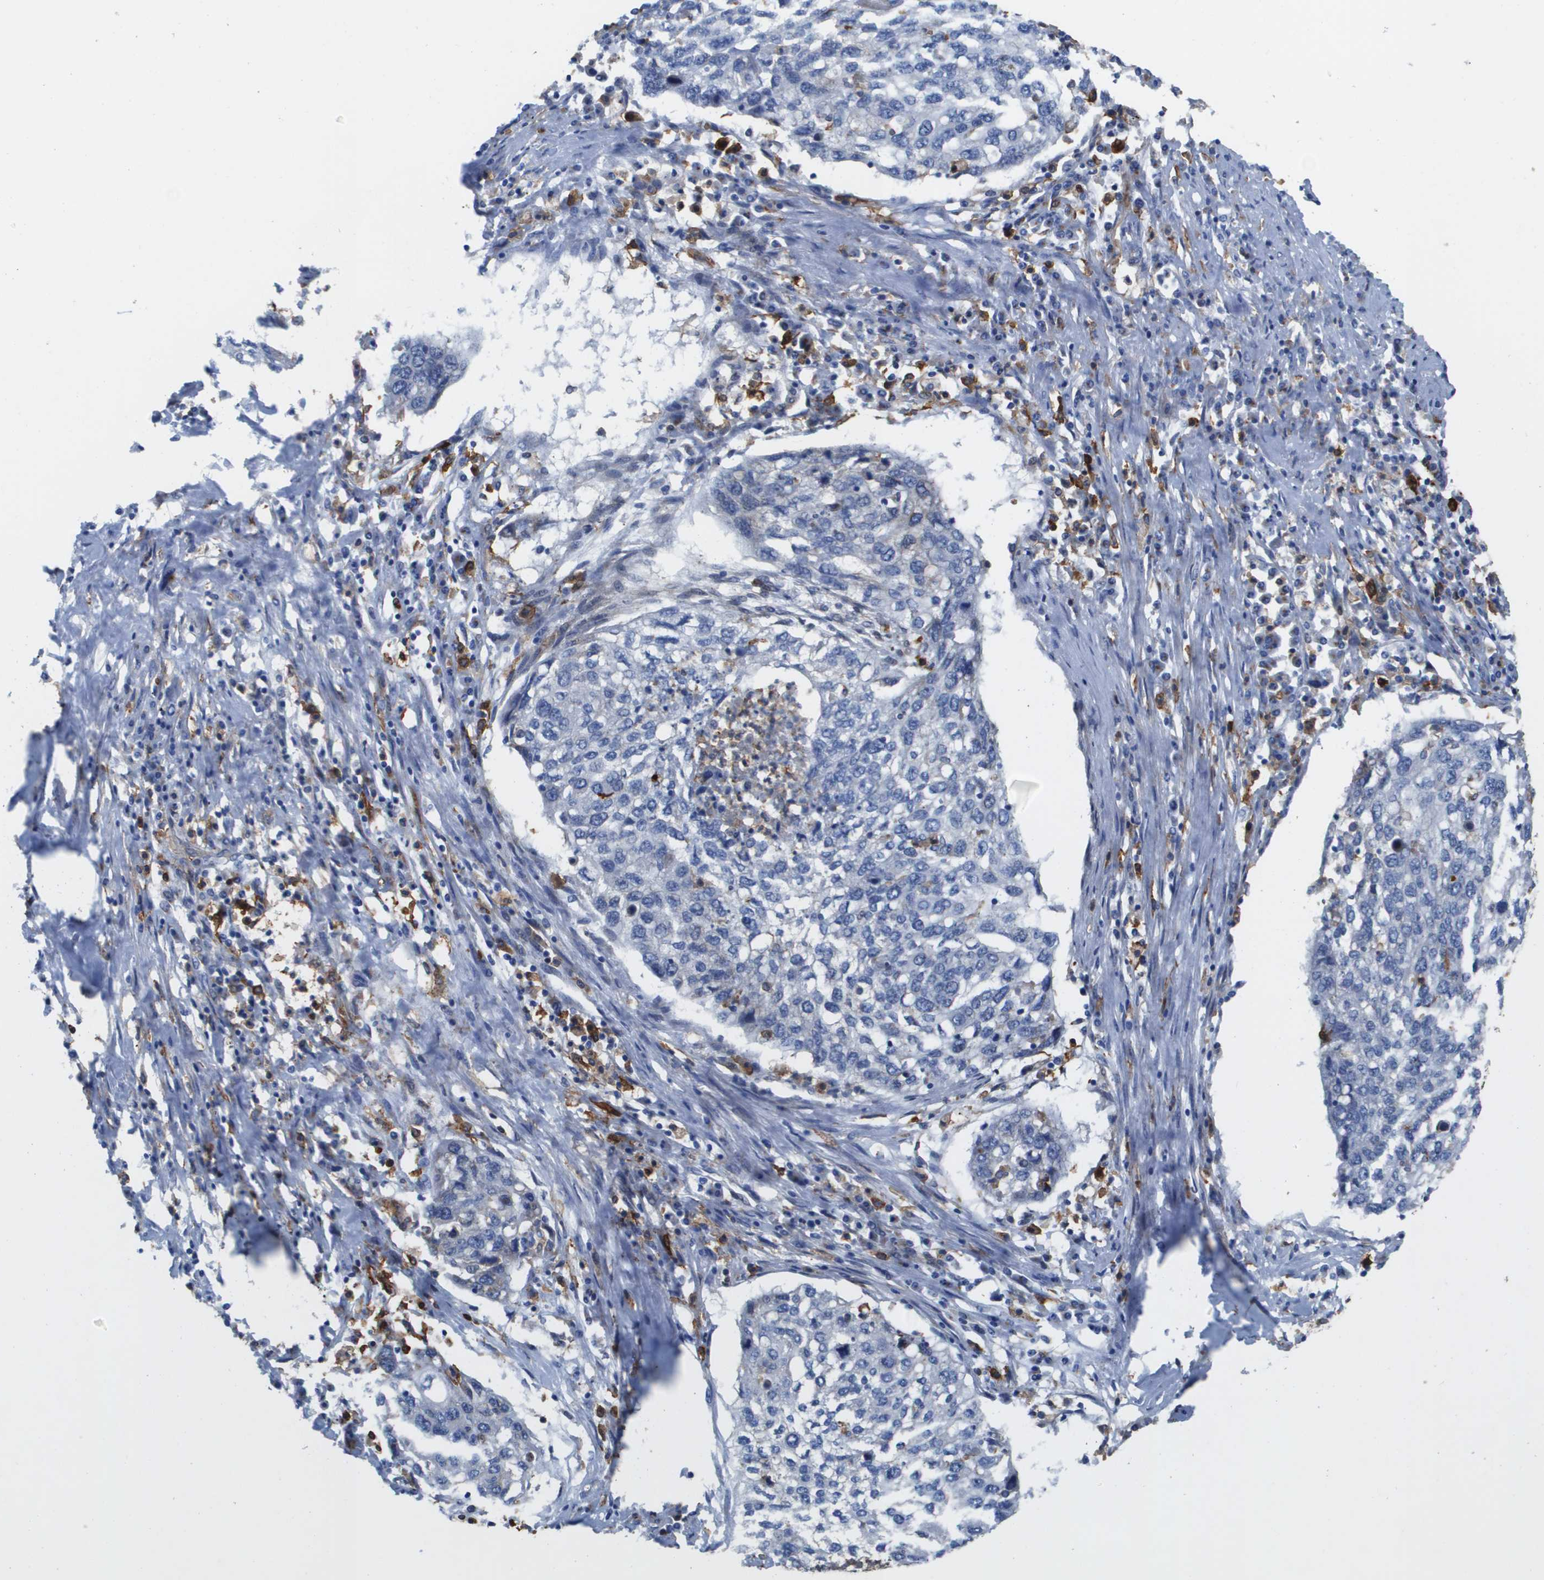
{"staining": {"intensity": "negative", "quantity": "none", "location": "none"}, "tissue": "lung cancer", "cell_type": "Tumor cells", "image_type": "cancer", "snomed": [{"axis": "morphology", "description": "Squamous cell carcinoma, NOS"}, {"axis": "topography", "description": "Lung"}], "caption": "Lung squamous cell carcinoma was stained to show a protein in brown. There is no significant positivity in tumor cells. Nuclei are stained in blue.", "gene": "SLC37A2", "patient": {"sex": "female", "age": 63}}